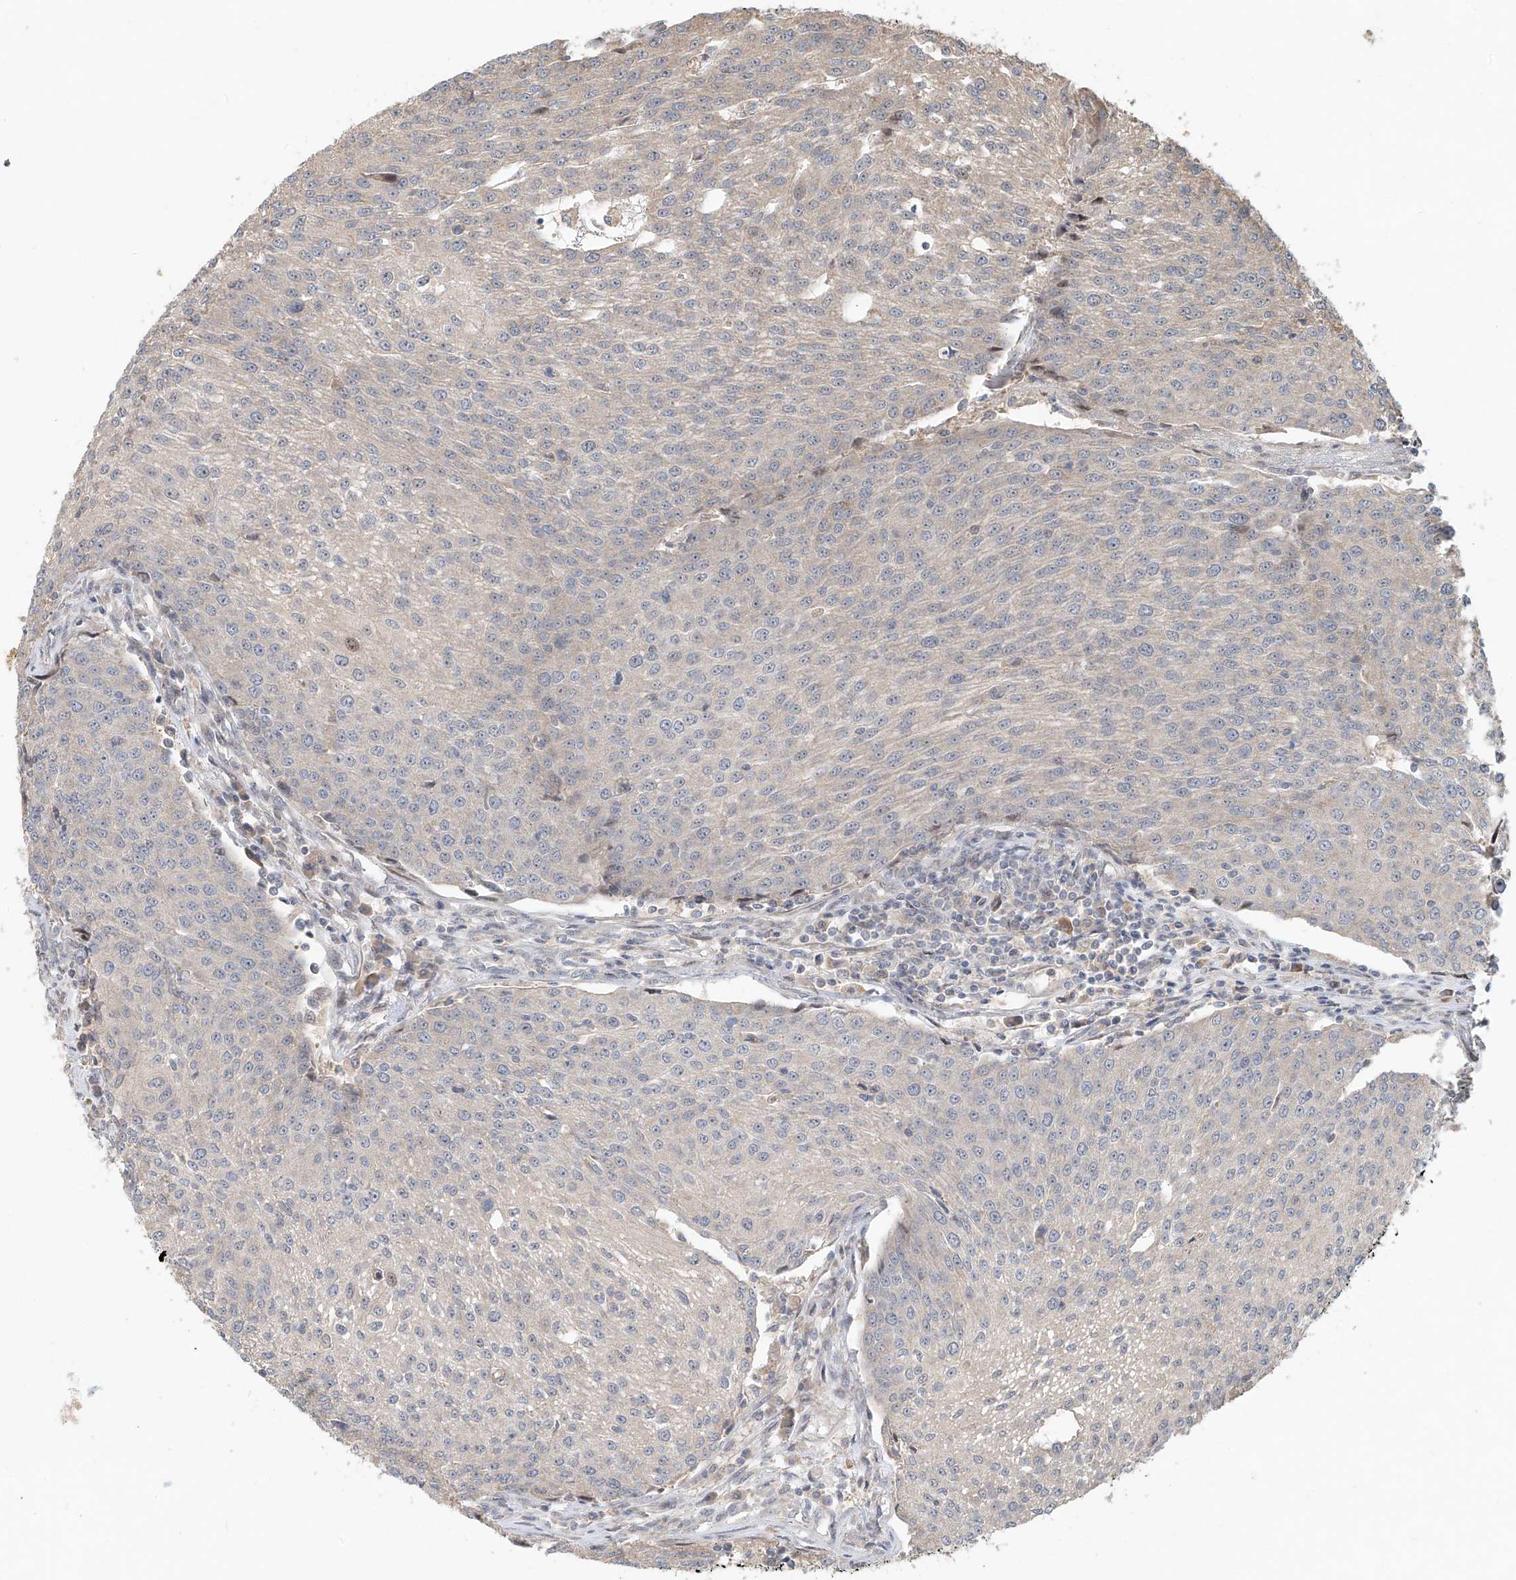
{"staining": {"intensity": "negative", "quantity": "none", "location": "none"}, "tissue": "urothelial cancer", "cell_type": "Tumor cells", "image_type": "cancer", "snomed": [{"axis": "morphology", "description": "Urothelial carcinoma, High grade"}, {"axis": "topography", "description": "Urinary bladder"}], "caption": "IHC image of urothelial carcinoma (high-grade) stained for a protein (brown), which demonstrates no staining in tumor cells. The staining was performed using DAB (3,3'-diaminobenzidine) to visualize the protein expression in brown, while the nuclei were stained in blue with hematoxylin (Magnification: 20x).", "gene": "TMEM61", "patient": {"sex": "female", "age": 85}}